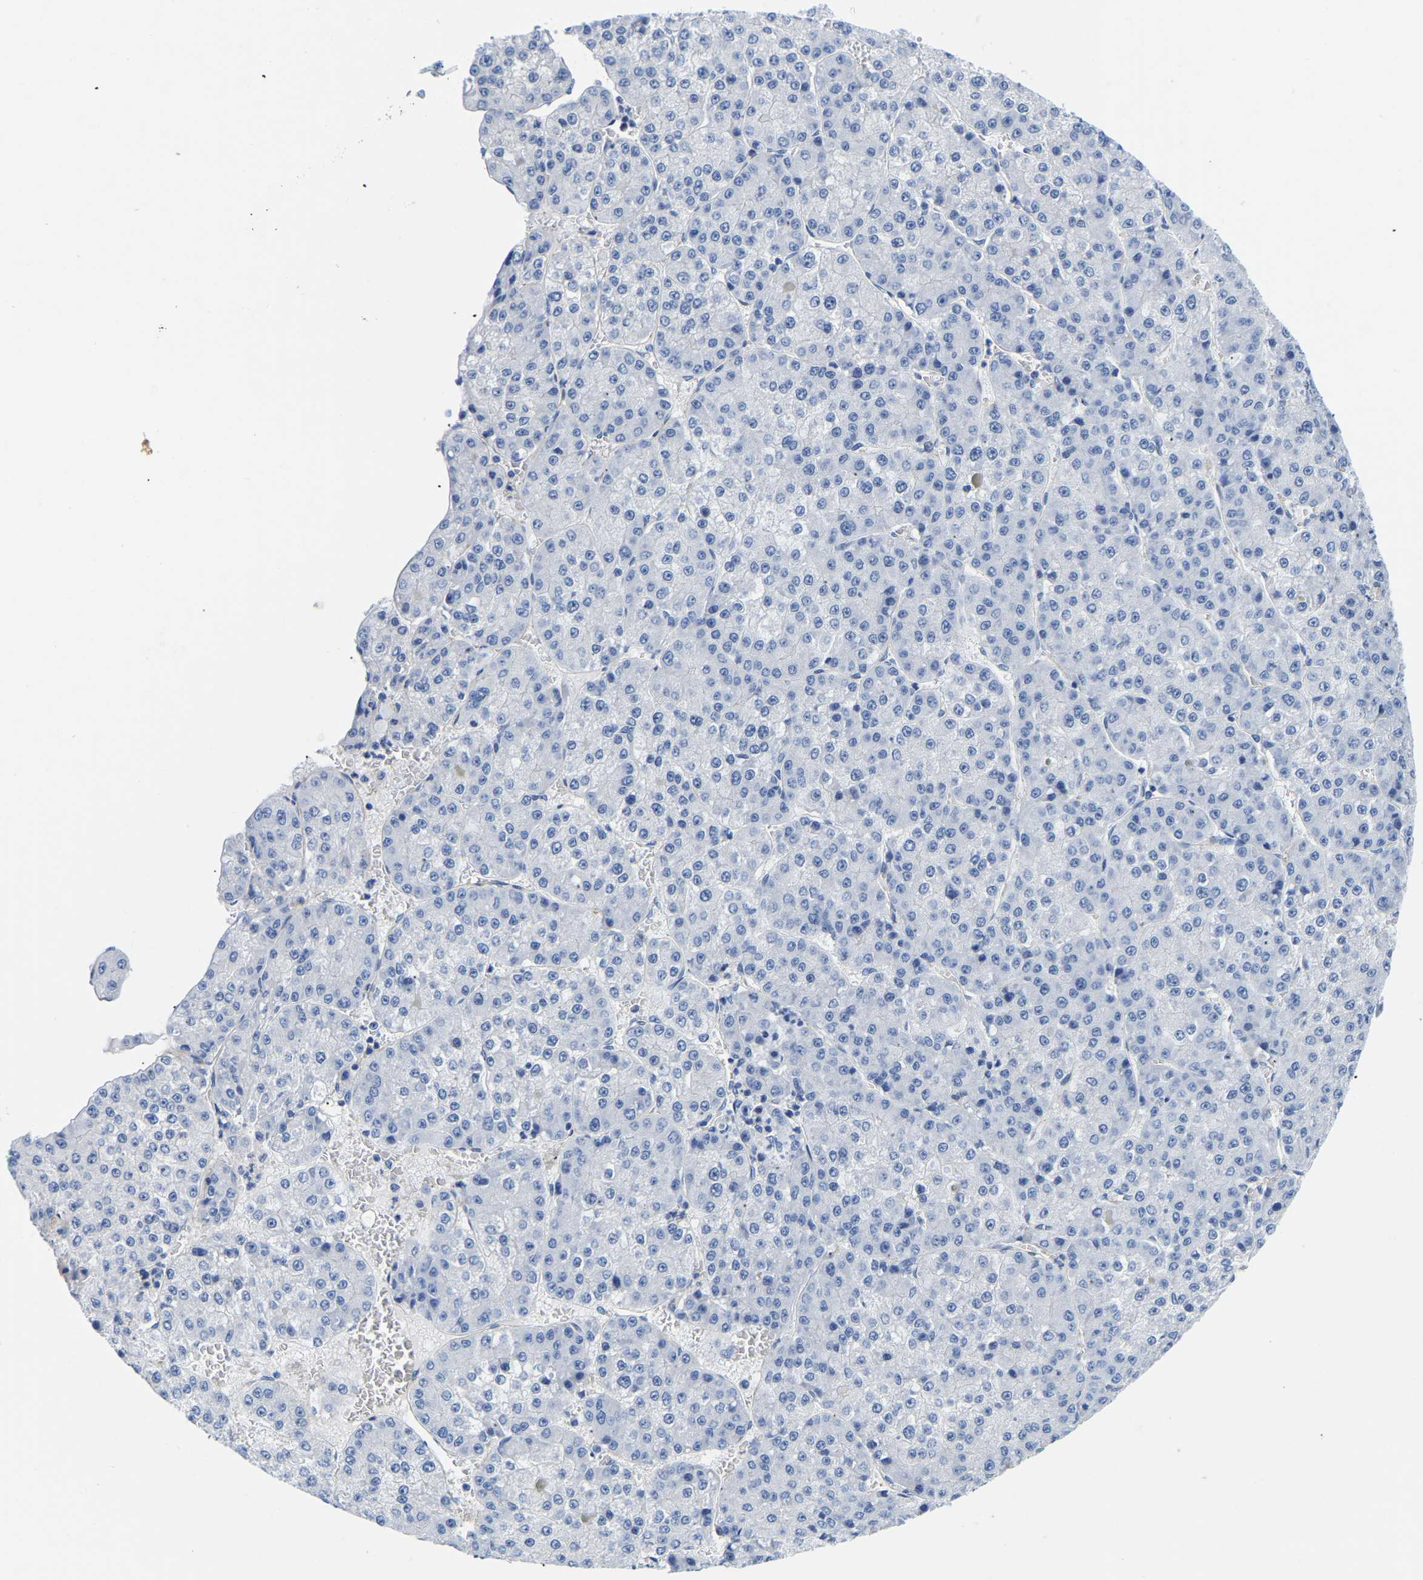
{"staining": {"intensity": "negative", "quantity": "none", "location": "none"}, "tissue": "liver cancer", "cell_type": "Tumor cells", "image_type": "cancer", "snomed": [{"axis": "morphology", "description": "Carcinoma, Hepatocellular, NOS"}, {"axis": "topography", "description": "Liver"}], "caption": "This is a photomicrograph of immunohistochemistry staining of liver cancer, which shows no expression in tumor cells.", "gene": "UPK3A", "patient": {"sex": "female", "age": 73}}